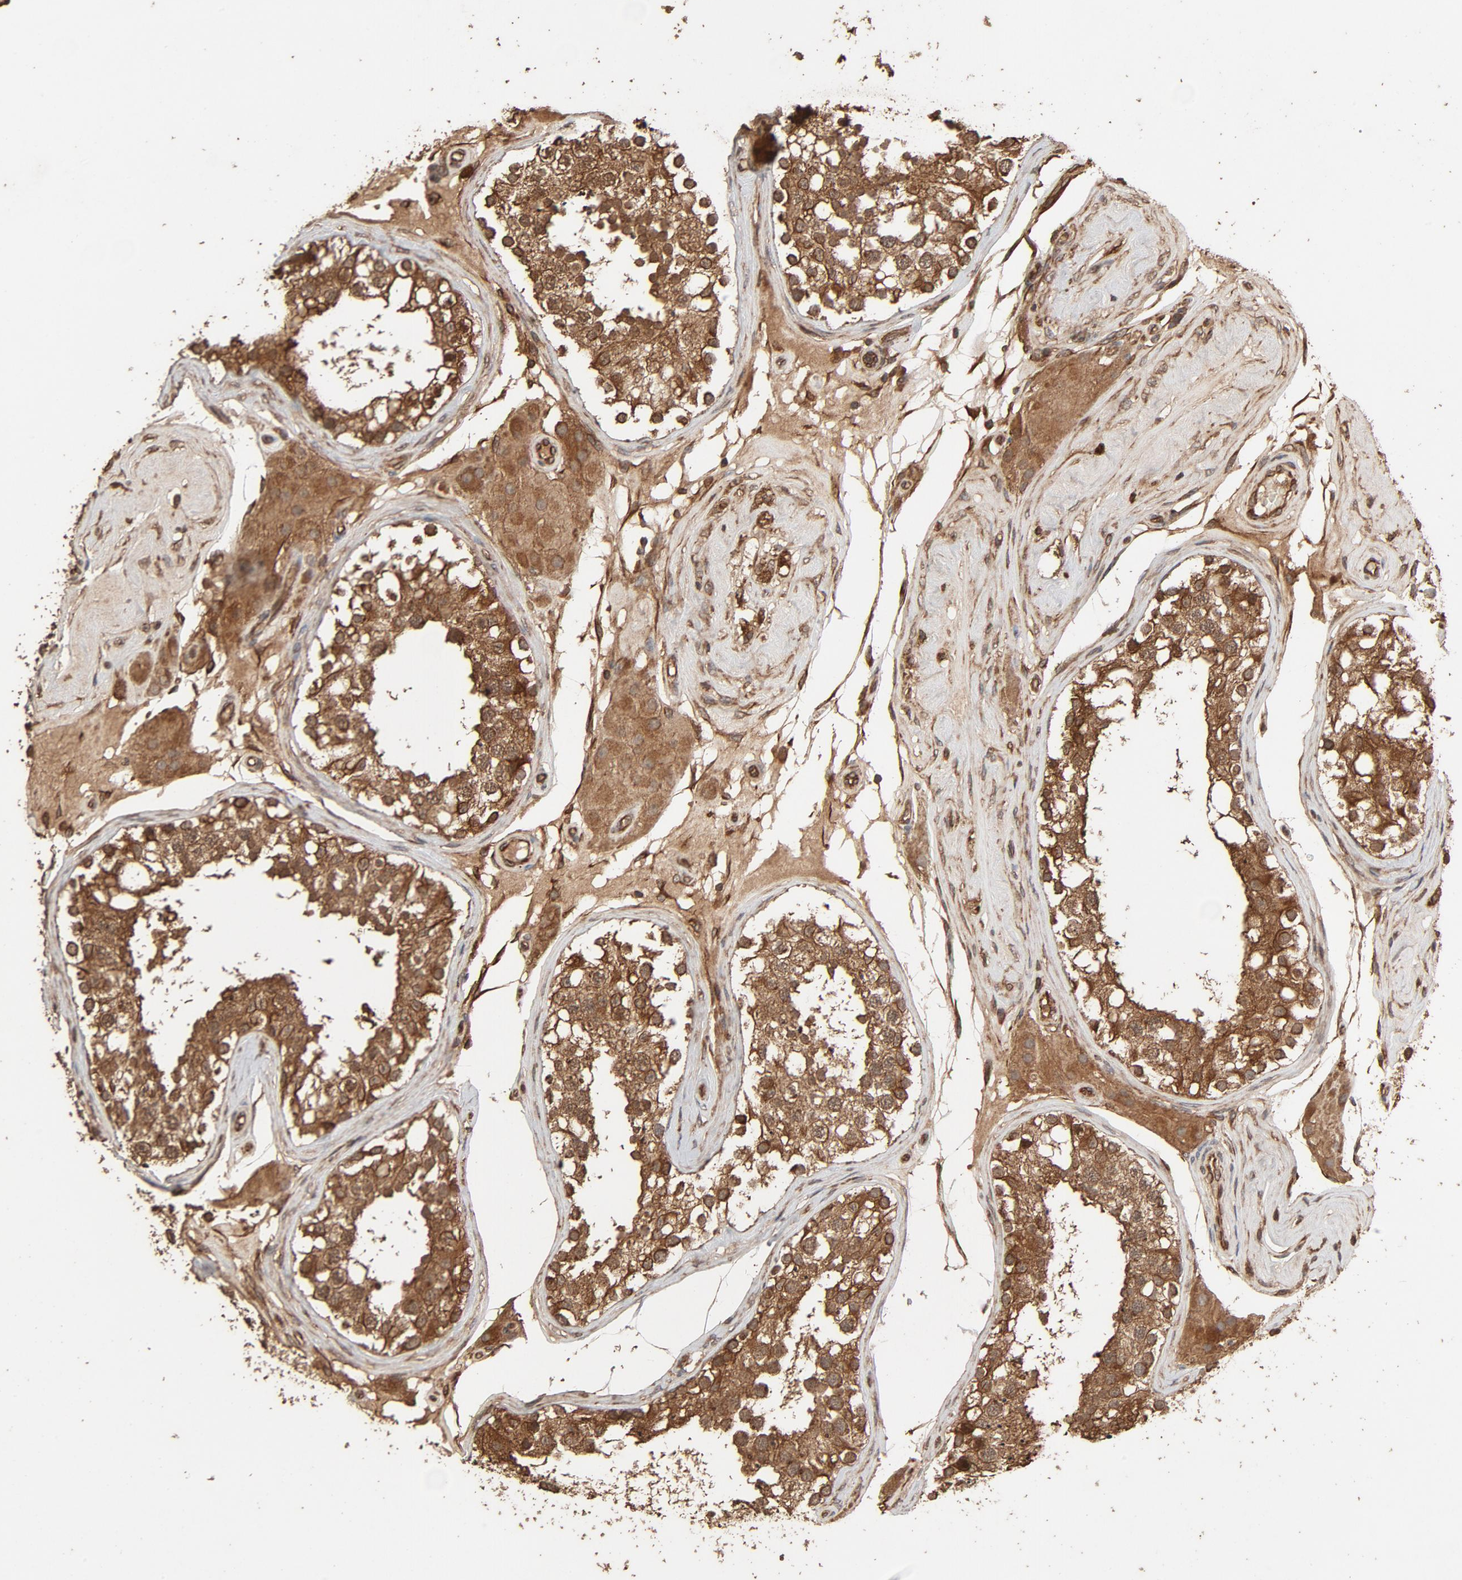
{"staining": {"intensity": "moderate", "quantity": ">75%", "location": "cytoplasmic/membranous"}, "tissue": "testis", "cell_type": "Cells in seminiferous ducts", "image_type": "normal", "snomed": [{"axis": "morphology", "description": "Normal tissue, NOS"}, {"axis": "topography", "description": "Testis"}], "caption": "High-power microscopy captured an immunohistochemistry (IHC) image of unremarkable testis, revealing moderate cytoplasmic/membranous expression in about >75% of cells in seminiferous ducts.", "gene": "RPS6KA6", "patient": {"sex": "male", "age": 68}}